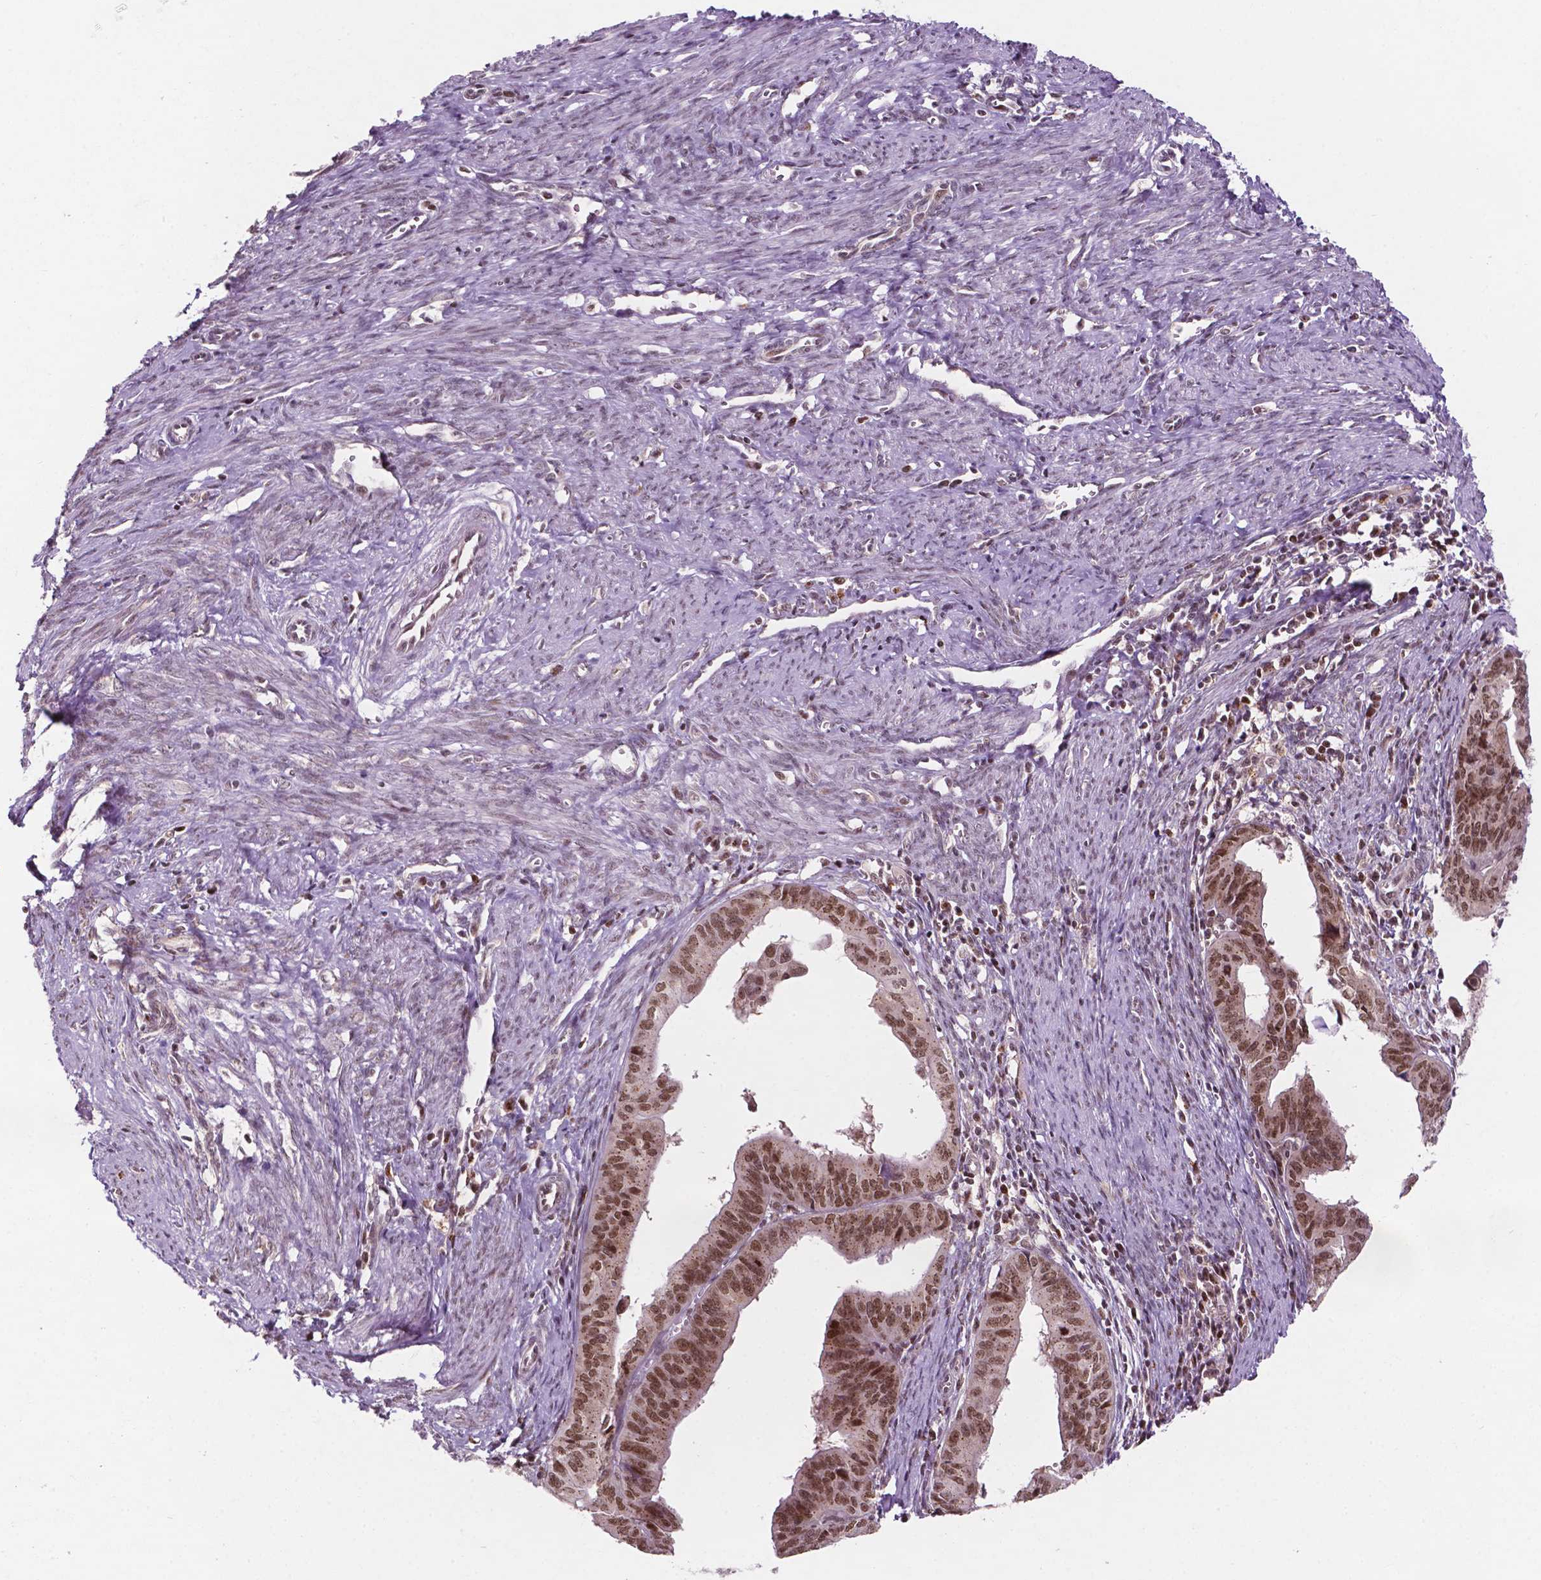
{"staining": {"intensity": "moderate", "quantity": ">75%", "location": "nuclear"}, "tissue": "endometrial cancer", "cell_type": "Tumor cells", "image_type": "cancer", "snomed": [{"axis": "morphology", "description": "Adenocarcinoma, NOS"}, {"axis": "topography", "description": "Endometrium"}], "caption": "Tumor cells show moderate nuclear staining in approximately >75% of cells in endometrial cancer.", "gene": "PER2", "patient": {"sex": "female", "age": 65}}